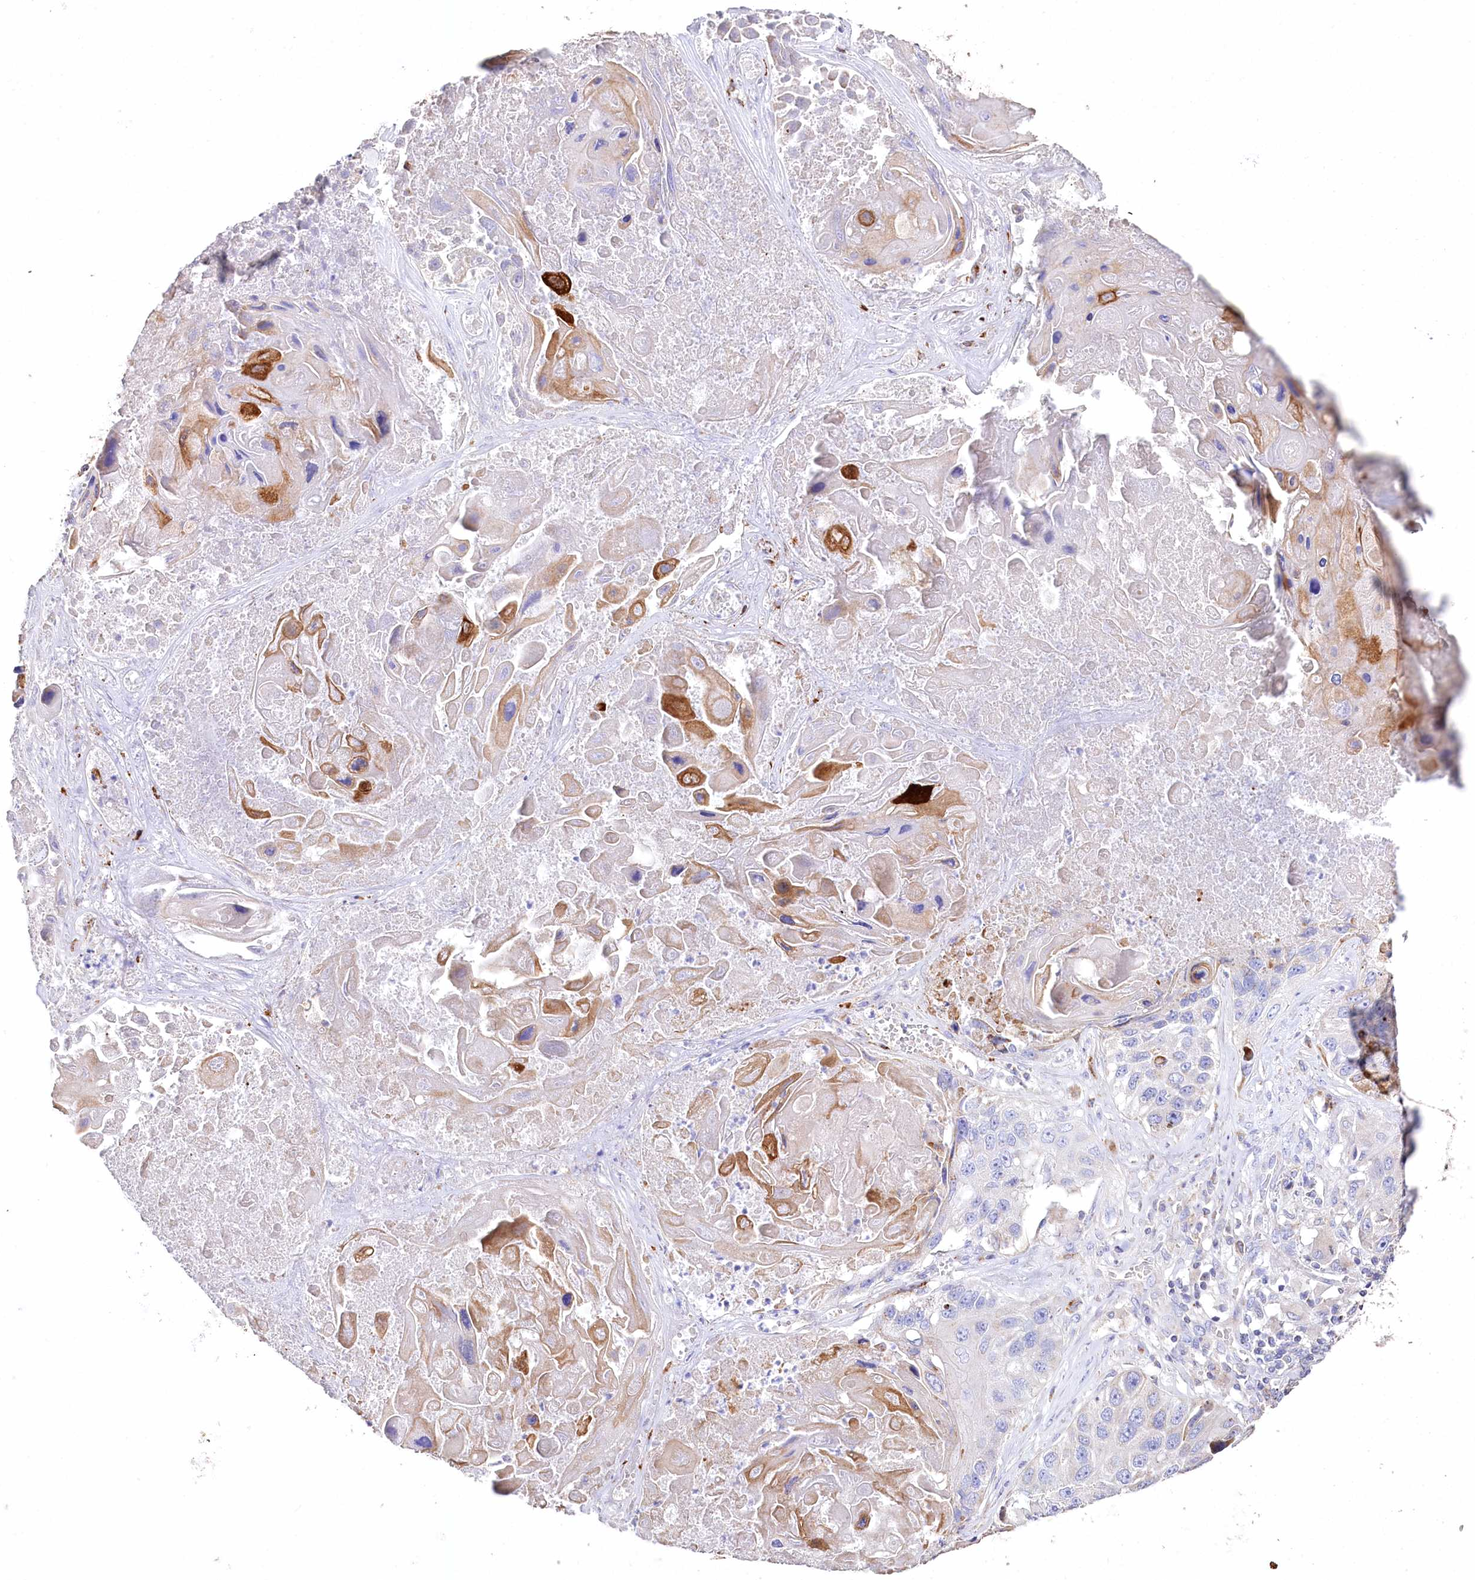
{"staining": {"intensity": "moderate", "quantity": "<25%", "location": "cytoplasmic/membranous"}, "tissue": "lung cancer", "cell_type": "Tumor cells", "image_type": "cancer", "snomed": [{"axis": "morphology", "description": "Squamous cell carcinoma, NOS"}, {"axis": "topography", "description": "Lung"}], "caption": "Immunohistochemical staining of human squamous cell carcinoma (lung) reveals low levels of moderate cytoplasmic/membranous staining in approximately <25% of tumor cells.", "gene": "PTER", "patient": {"sex": "male", "age": 61}}